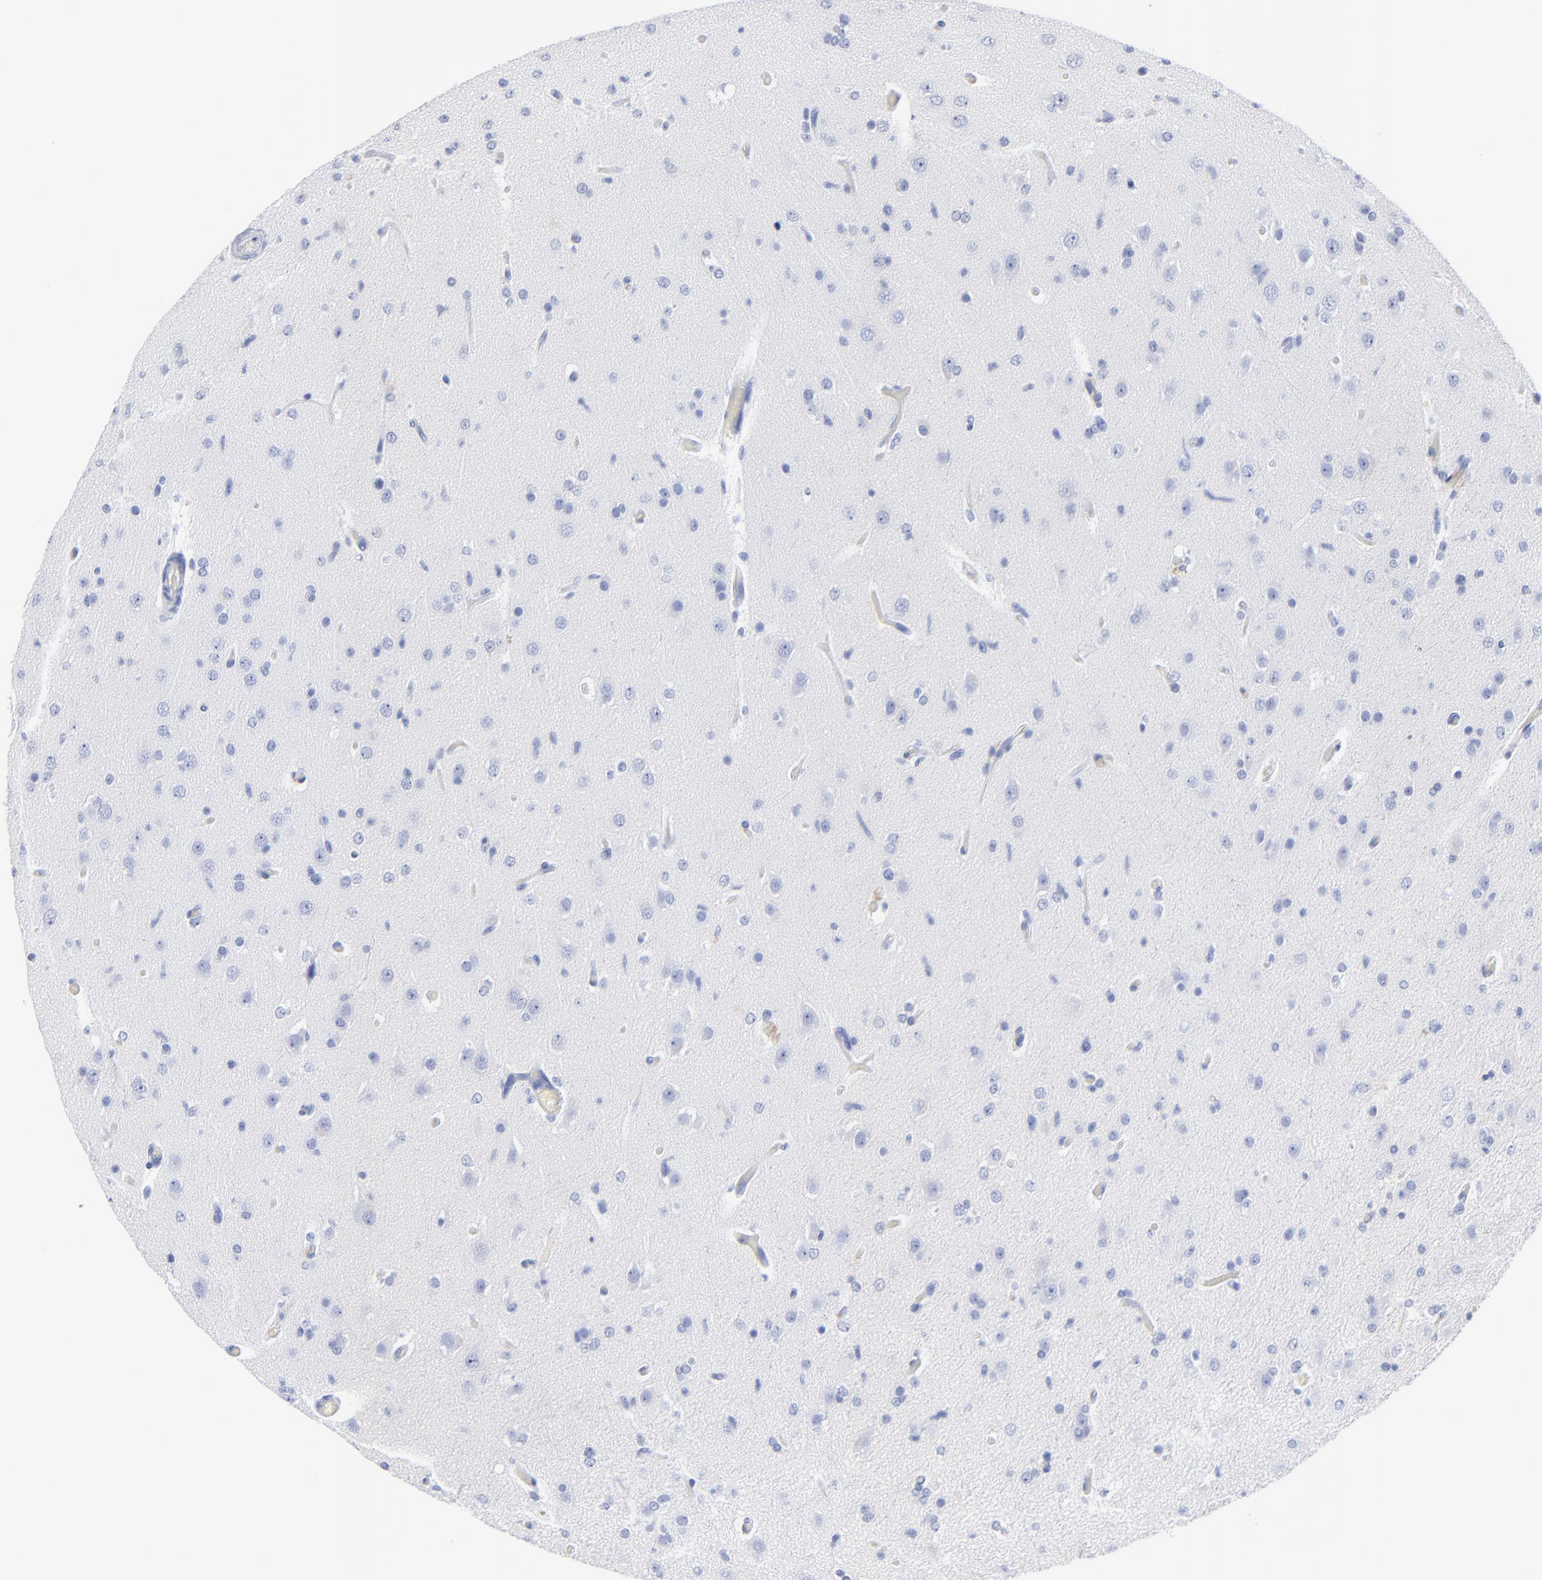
{"staining": {"intensity": "negative", "quantity": "none", "location": "none"}, "tissue": "glioma", "cell_type": "Tumor cells", "image_type": "cancer", "snomed": [{"axis": "morphology", "description": "Glioma, malignant, High grade"}, {"axis": "topography", "description": "Brain"}], "caption": "This is an immunohistochemistry (IHC) micrograph of glioma. There is no staining in tumor cells.", "gene": "ACY1", "patient": {"sex": "male", "age": 33}}